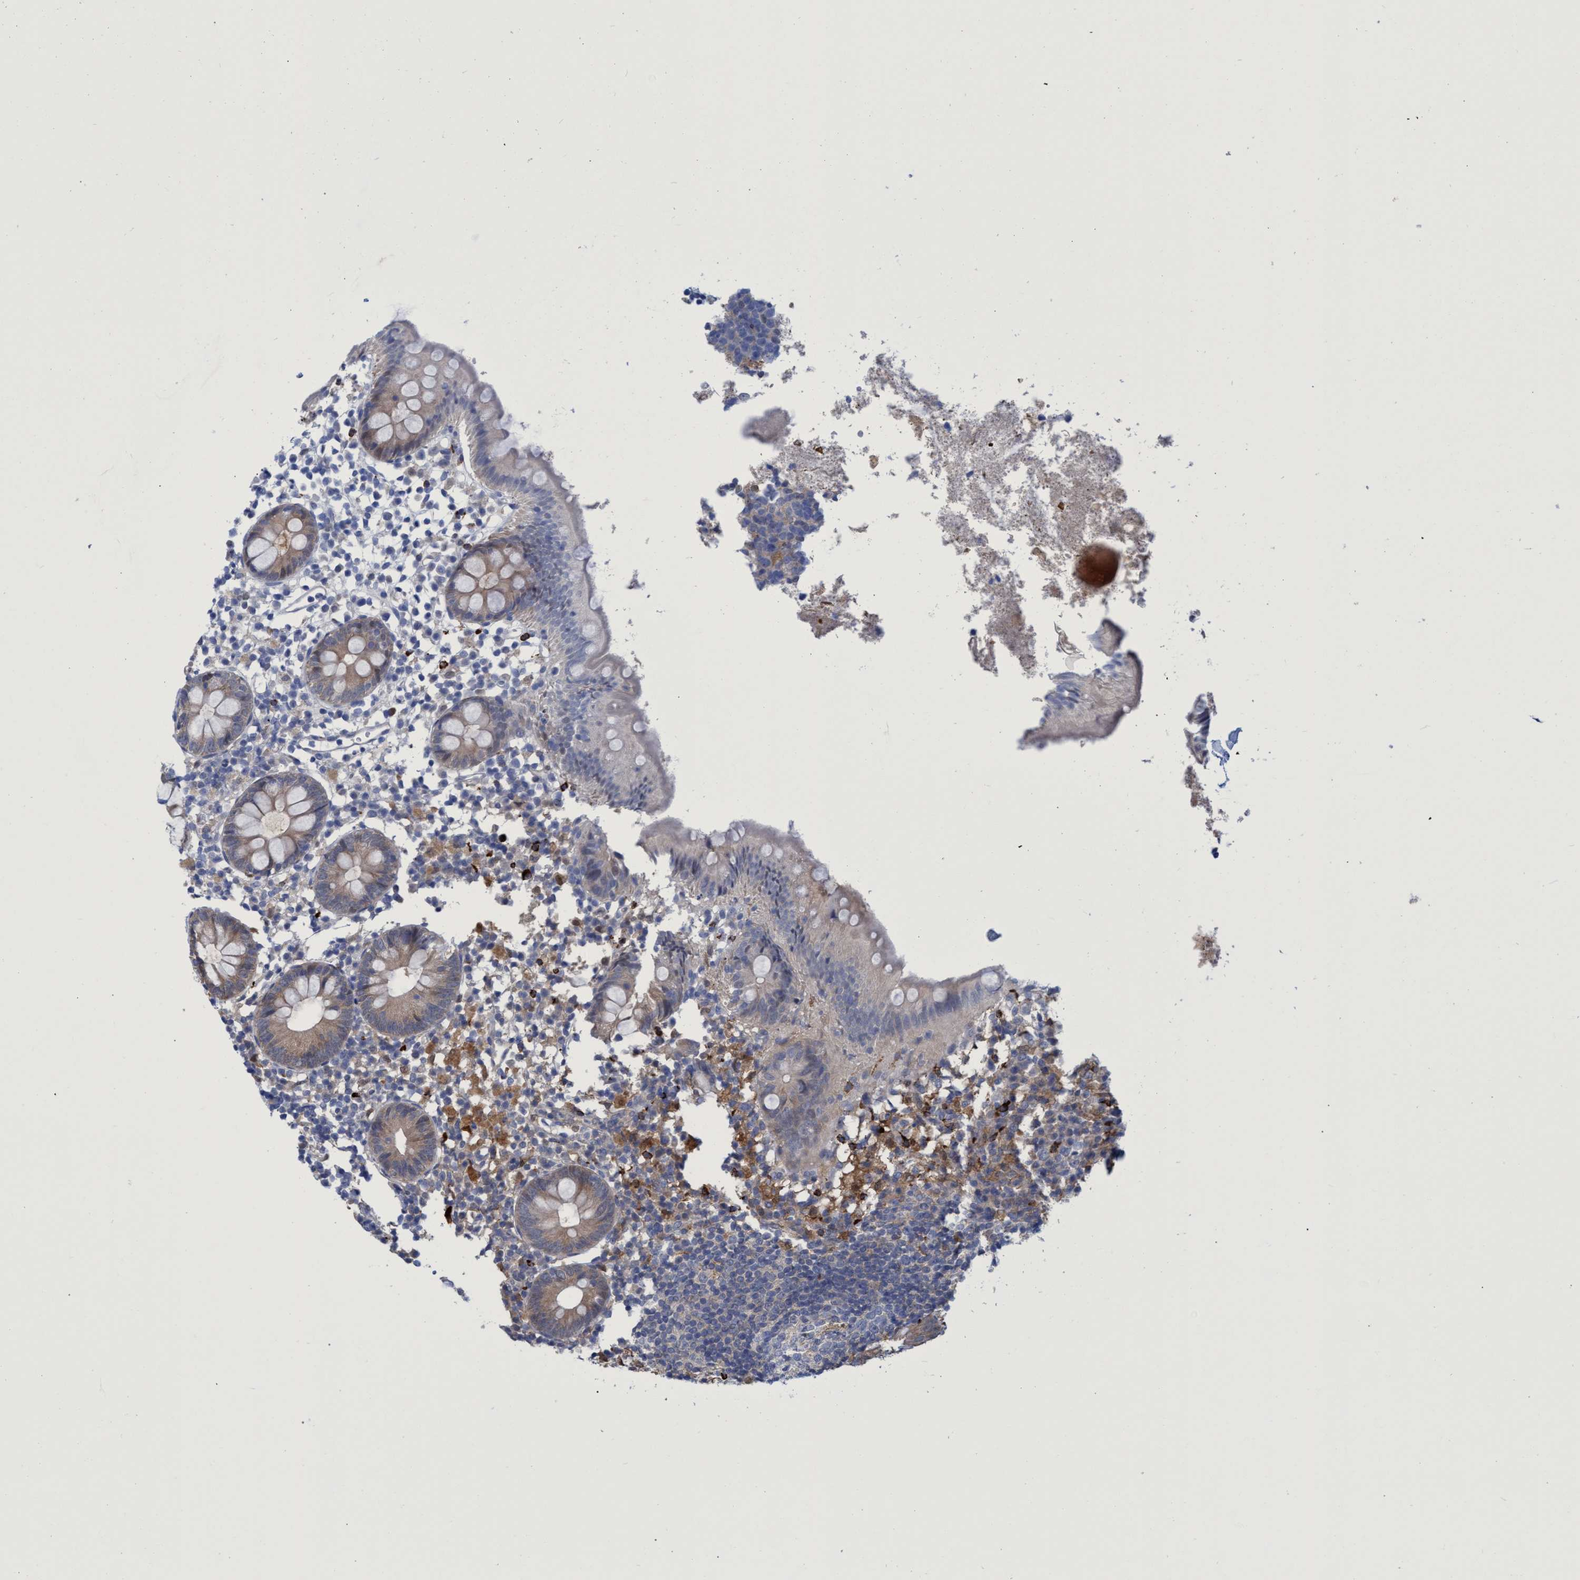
{"staining": {"intensity": "moderate", "quantity": "25%-75%", "location": "cytoplasmic/membranous"}, "tissue": "appendix", "cell_type": "Glandular cells", "image_type": "normal", "snomed": [{"axis": "morphology", "description": "Normal tissue, NOS"}, {"axis": "topography", "description": "Appendix"}], "caption": "IHC staining of normal appendix, which shows medium levels of moderate cytoplasmic/membranous positivity in approximately 25%-75% of glandular cells indicating moderate cytoplasmic/membranous protein positivity. The staining was performed using DAB (3,3'-diaminobenzidine) (brown) for protein detection and nuclei were counterstained in hematoxylin (blue).", "gene": "PNPO", "patient": {"sex": "female", "age": 20}}